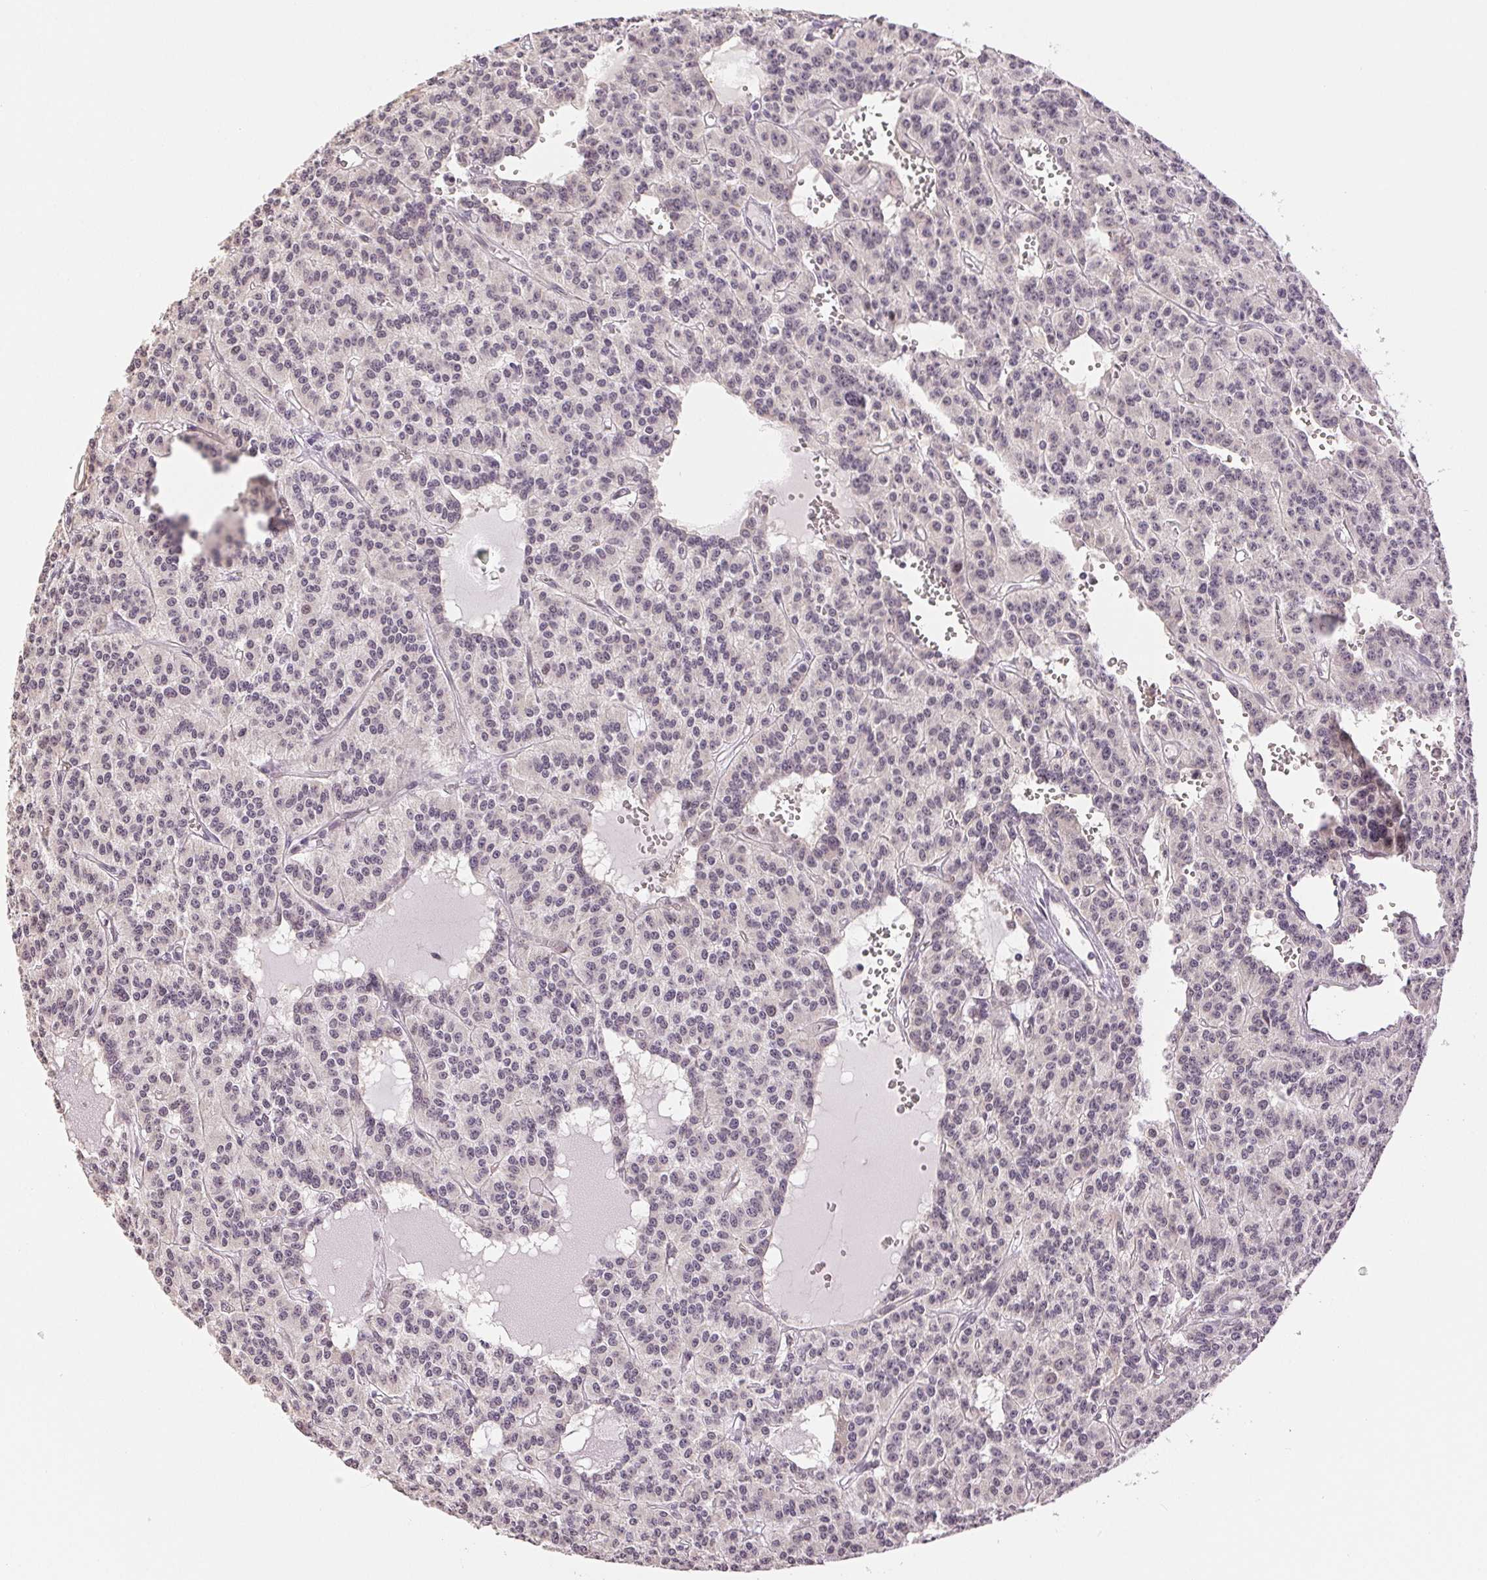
{"staining": {"intensity": "negative", "quantity": "none", "location": "none"}, "tissue": "carcinoid", "cell_type": "Tumor cells", "image_type": "cancer", "snomed": [{"axis": "morphology", "description": "Carcinoid, malignant, NOS"}, {"axis": "topography", "description": "Lung"}], "caption": "An IHC image of carcinoid is shown. There is no staining in tumor cells of carcinoid. (Brightfield microscopy of DAB immunohistochemistry at high magnification).", "gene": "PLCB1", "patient": {"sex": "female", "age": 71}}